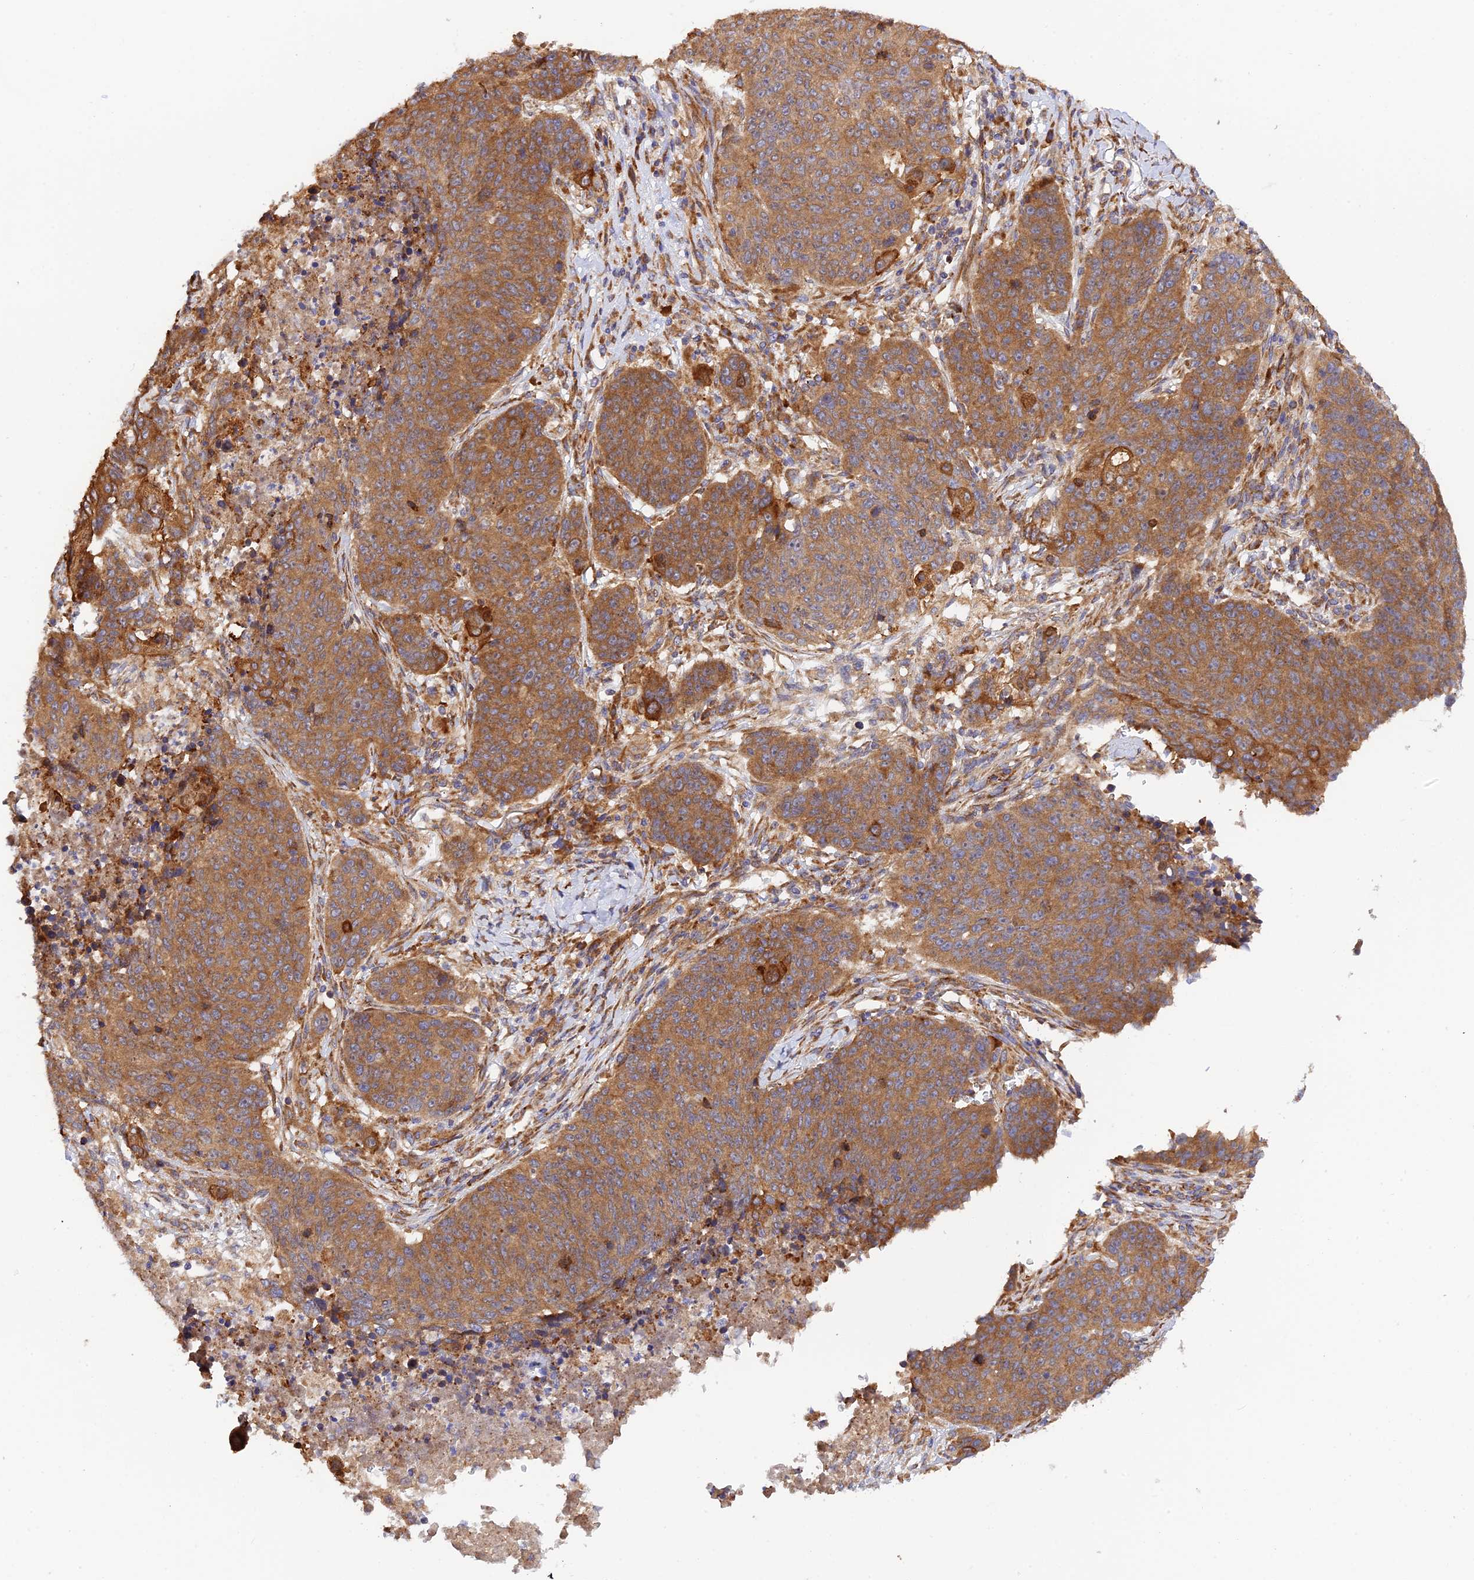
{"staining": {"intensity": "moderate", "quantity": ">75%", "location": "cytoplasmic/membranous"}, "tissue": "lung cancer", "cell_type": "Tumor cells", "image_type": "cancer", "snomed": [{"axis": "morphology", "description": "Normal tissue, NOS"}, {"axis": "morphology", "description": "Squamous cell carcinoma, NOS"}, {"axis": "topography", "description": "Lymph node"}, {"axis": "topography", "description": "Lung"}], "caption": "Human lung cancer (squamous cell carcinoma) stained with a protein marker displays moderate staining in tumor cells.", "gene": "RPL5", "patient": {"sex": "male", "age": 66}}